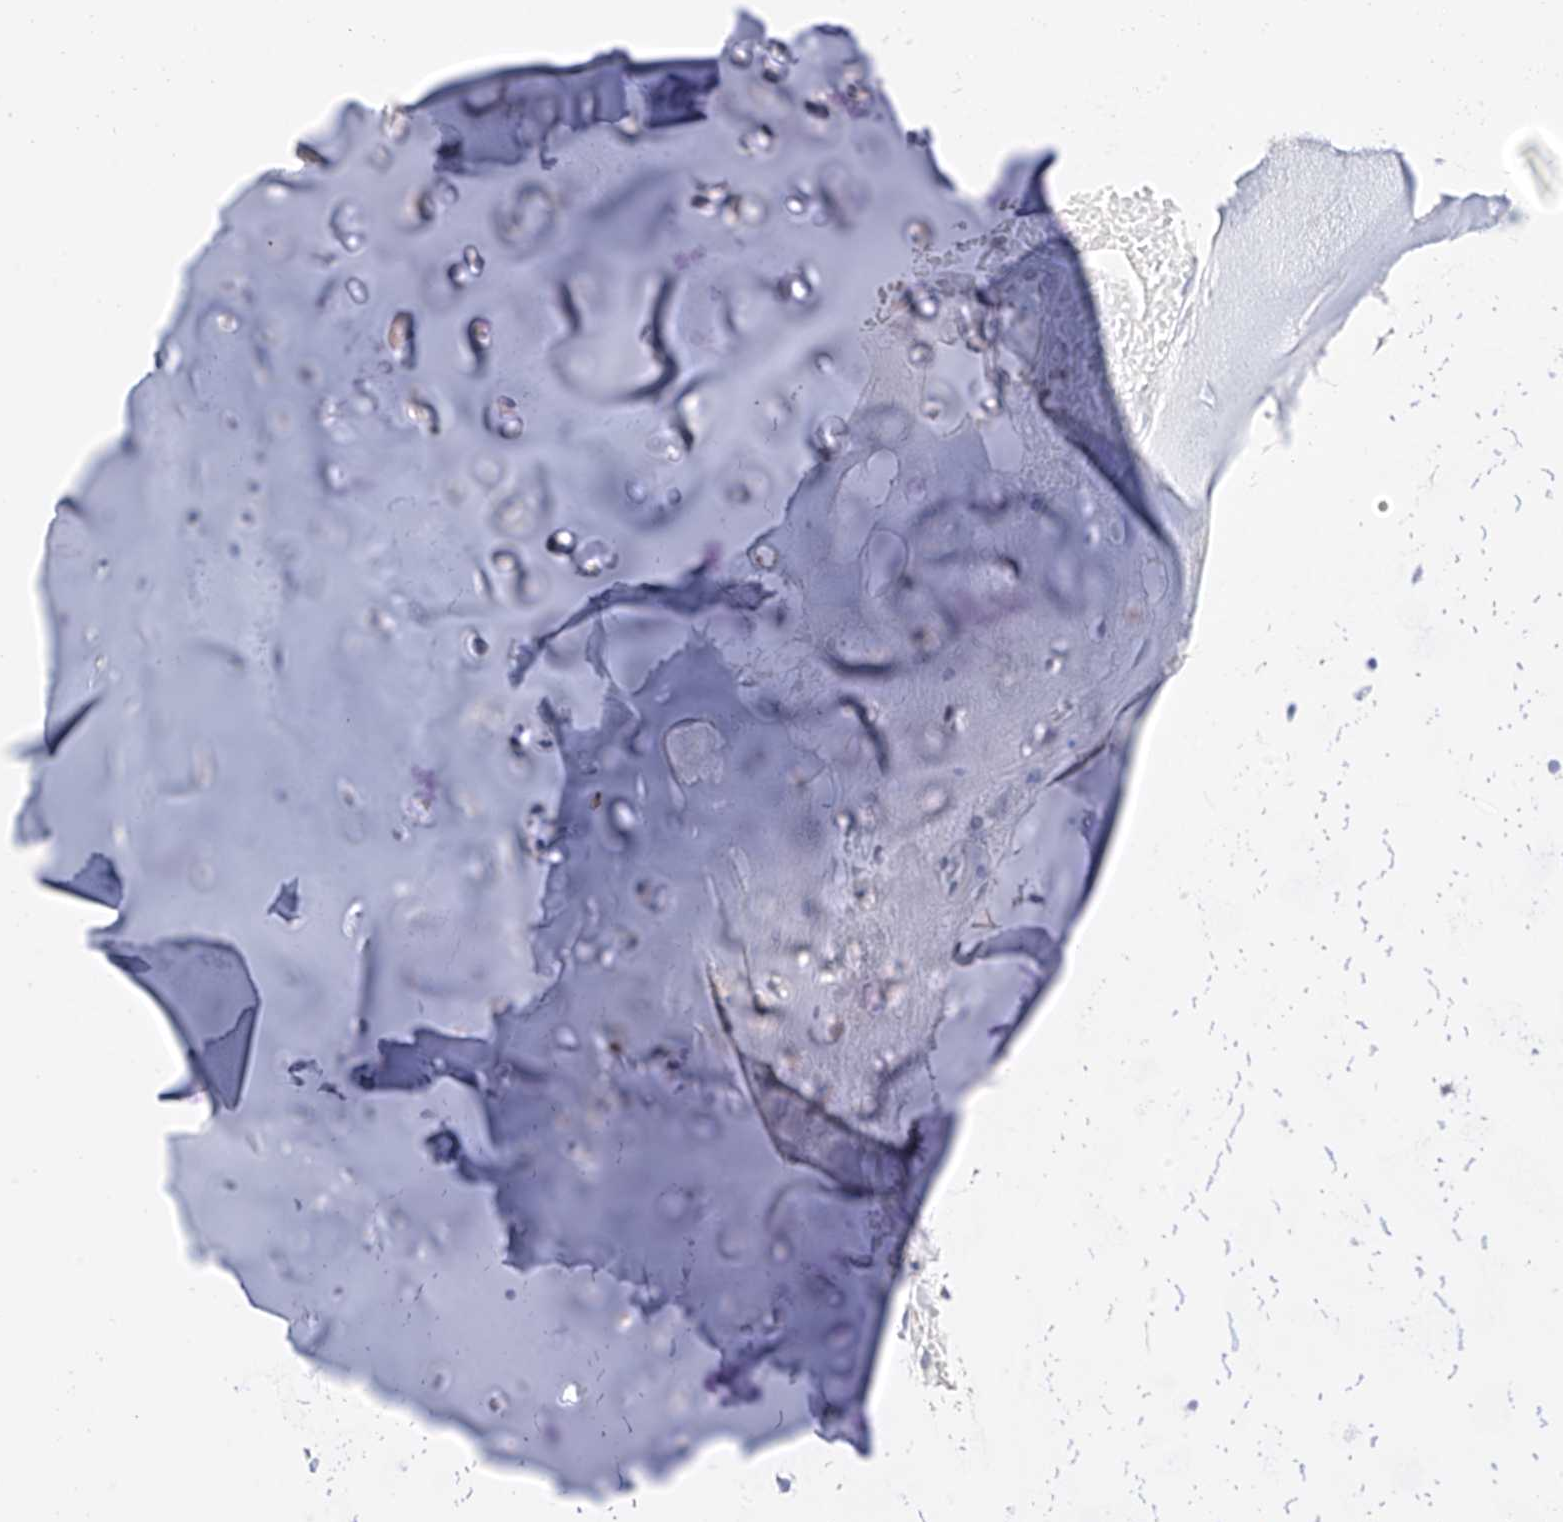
{"staining": {"intensity": "negative", "quantity": "none", "location": "none"}, "tissue": "adipose tissue", "cell_type": "Adipocytes", "image_type": "normal", "snomed": [{"axis": "morphology", "description": "Normal tissue, NOS"}, {"axis": "morphology", "description": "Basal cell carcinoma"}, {"axis": "topography", "description": "Cartilage tissue"}, {"axis": "topography", "description": "Nasopharynx"}, {"axis": "topography", "description": "Oral tissue"}], "caption": "Immunohistochemistry of benign human adipose tissue demonstrates no expression in adipocytes.", "gene": "RASA2", "patient": {"sex": "female", "age": 77}}